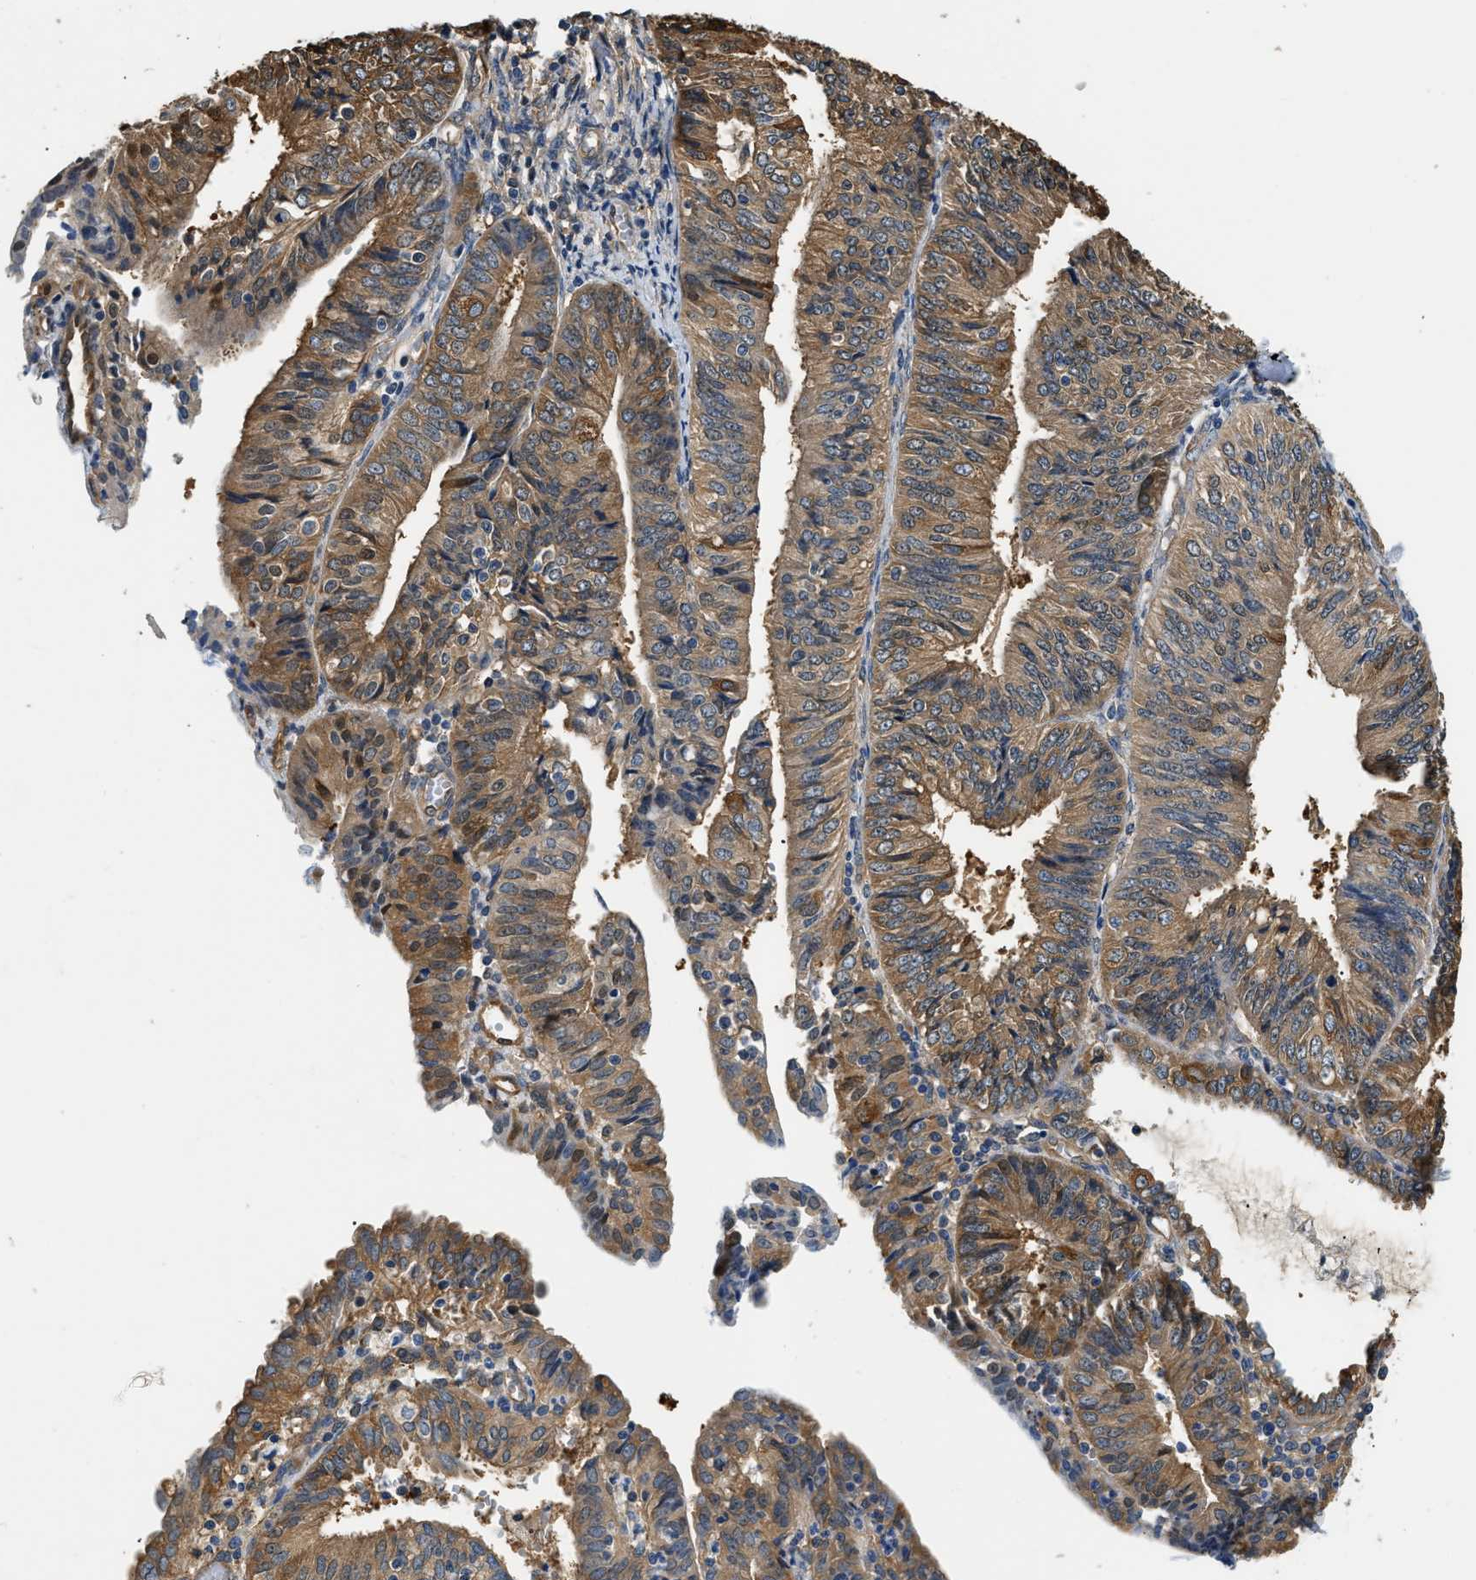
{"staining": {"intensity": "moderate", "quantity": ">75%", "location": "cytoplasmic/membranous"}, "tissue": "endometrial cancer", "cell_type": "Tumor cells", "image_type": "cancer", "snomed": [{"axis": "morphology", "description": "Adenocarcinoma, NOS"}, {"axis": "topography", "description": "Endometrium"}], "caption": "High-power microscopy captured an immunohistochemistry histopathology image of adenocarcinoma (endometrial), revealing moderate cytoplasmic/membranous expression in approximately >75% of tumor cells.", "gene": "PPP2R1B", "patient": {"sex": "female", "age": 58}}